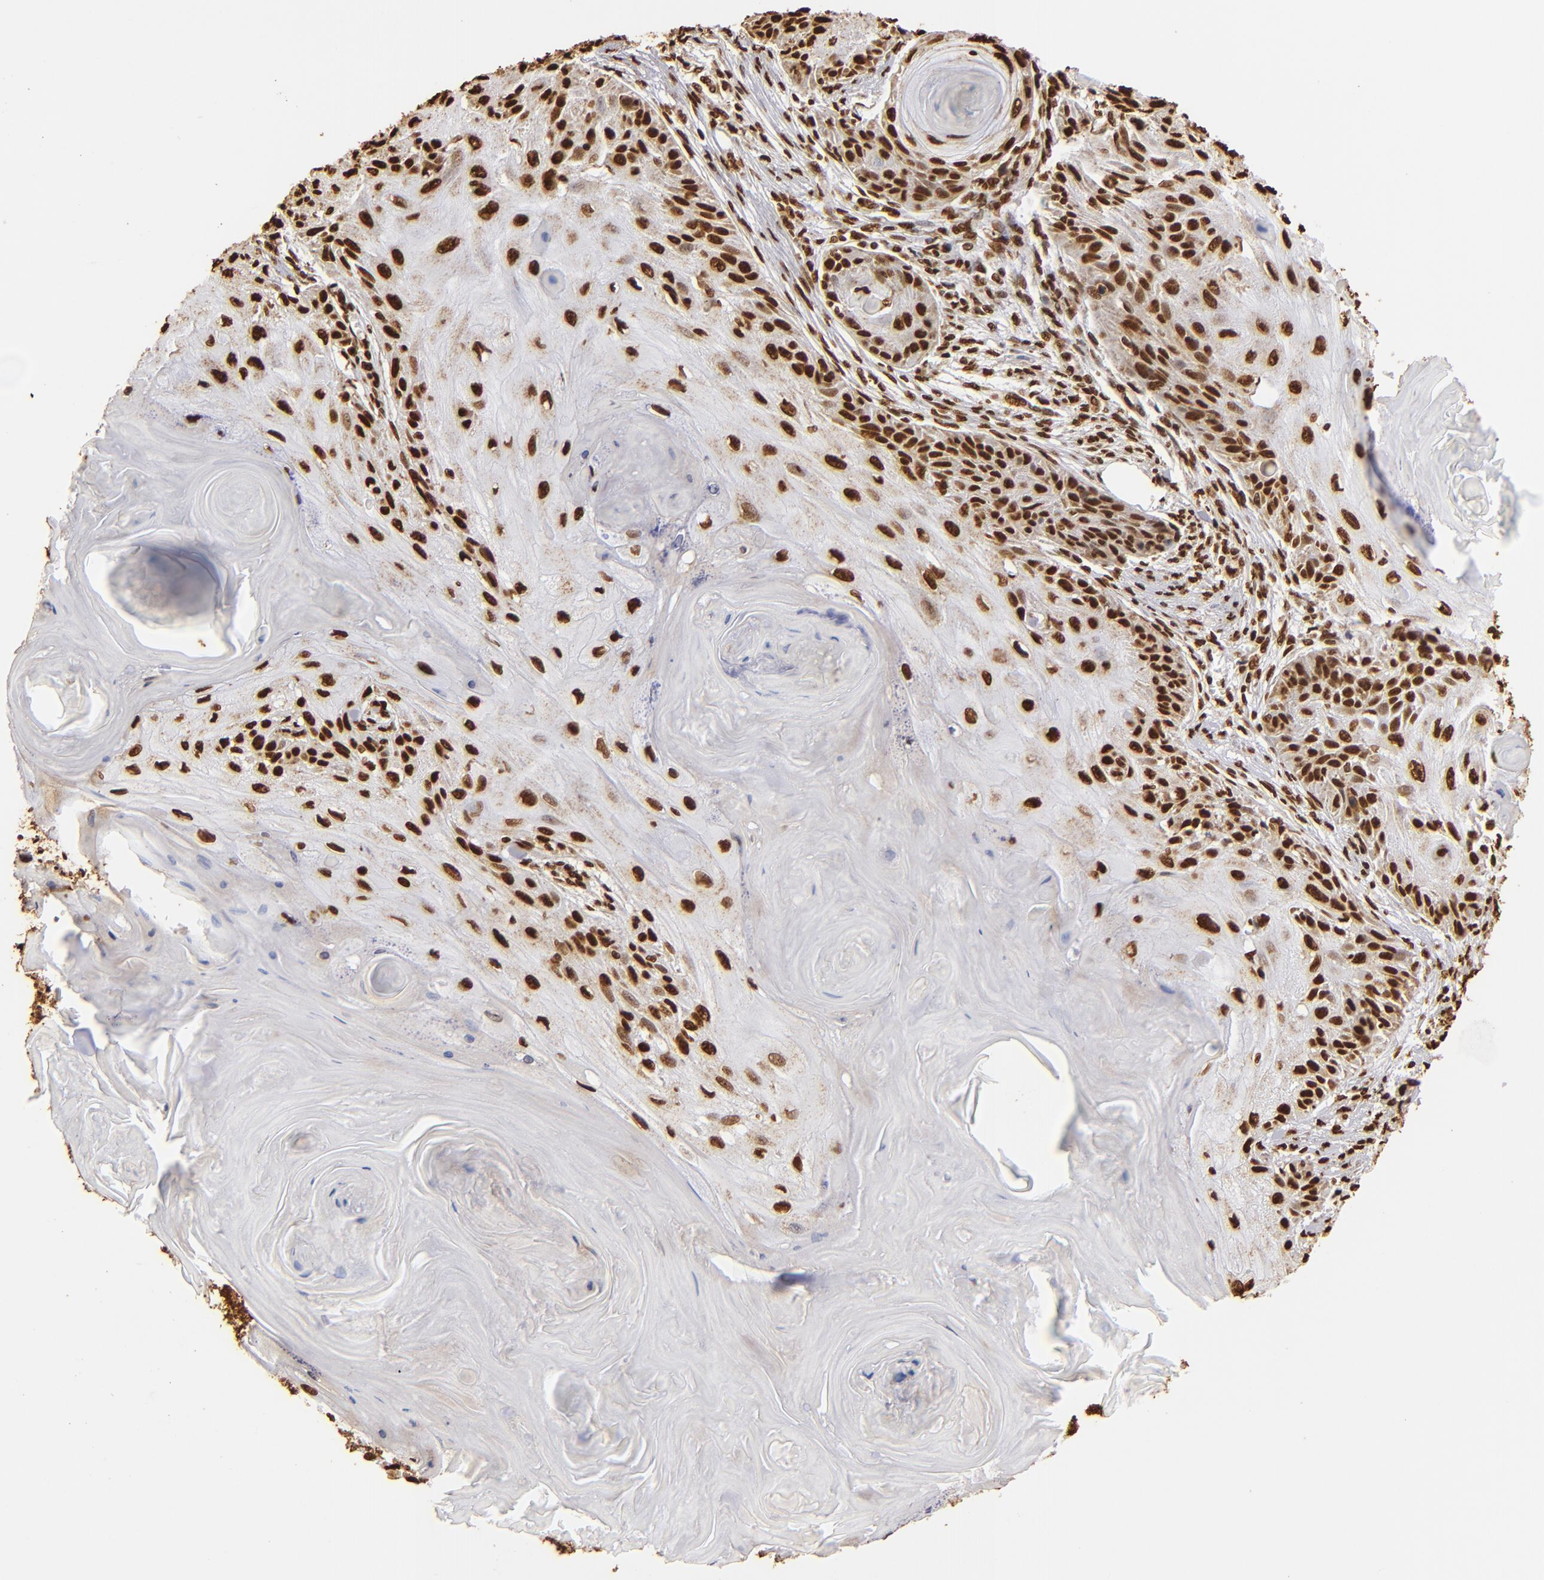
{"staining": {"intensity": "strong", "quantity": ">75%", "location": "nuclear"}, "tissue": "skin cancer", "cell_type": "Tumor cells", "image_type": "cancer", "snomed": [{"axis": "morphology", "description": "Squamous cell carcinoma, NOS"}, {"axis": "topography", "description": "Skin"}], "caption": "Immunohistochemistry (IHC) image of skin cancer (squamous cell carcinoma) stained for a protein (brown), which shows high levels of strong nuclear expression in about >75% of tumor cells.", "gene": "ILF3", "patient": {"sex": "female", "age": 88}}